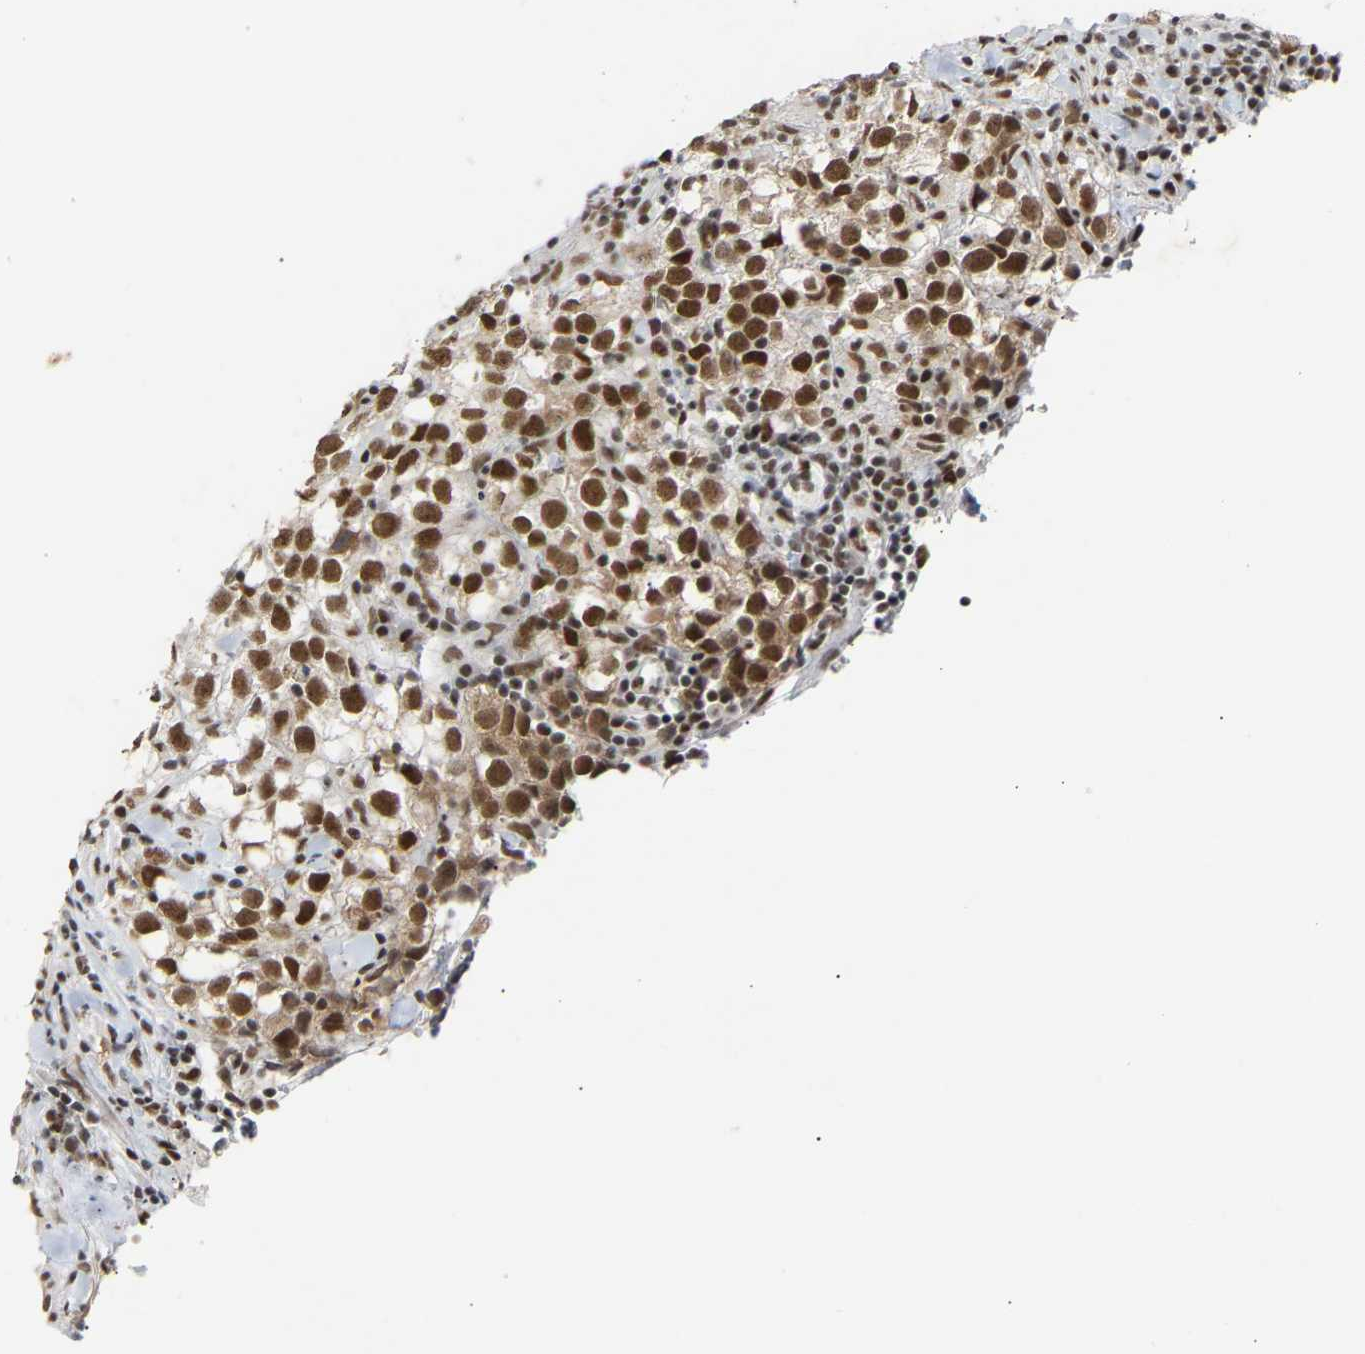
{"staining": {"intensity": "strong", "quantity": ">75%", "location": "nuclear"}, "tissue": "testis cancer", "cell_type": "Tumor cells", "image_type": "cancer", "snomed": [{"axis": "morphology", "description": "Seminoma, NOS"}, {"axis": "morphology", "description": "Carcinoma, Embryonal, NOS"}, {"axis": "topography", "description": "Testis"}], "caption": "This is an image of IHC staining of testis cancer, which shows strong positivity in the nuclear of tumor cells.", "gene": "NELFB", "patient": {"sex": "male", "age": 36}}